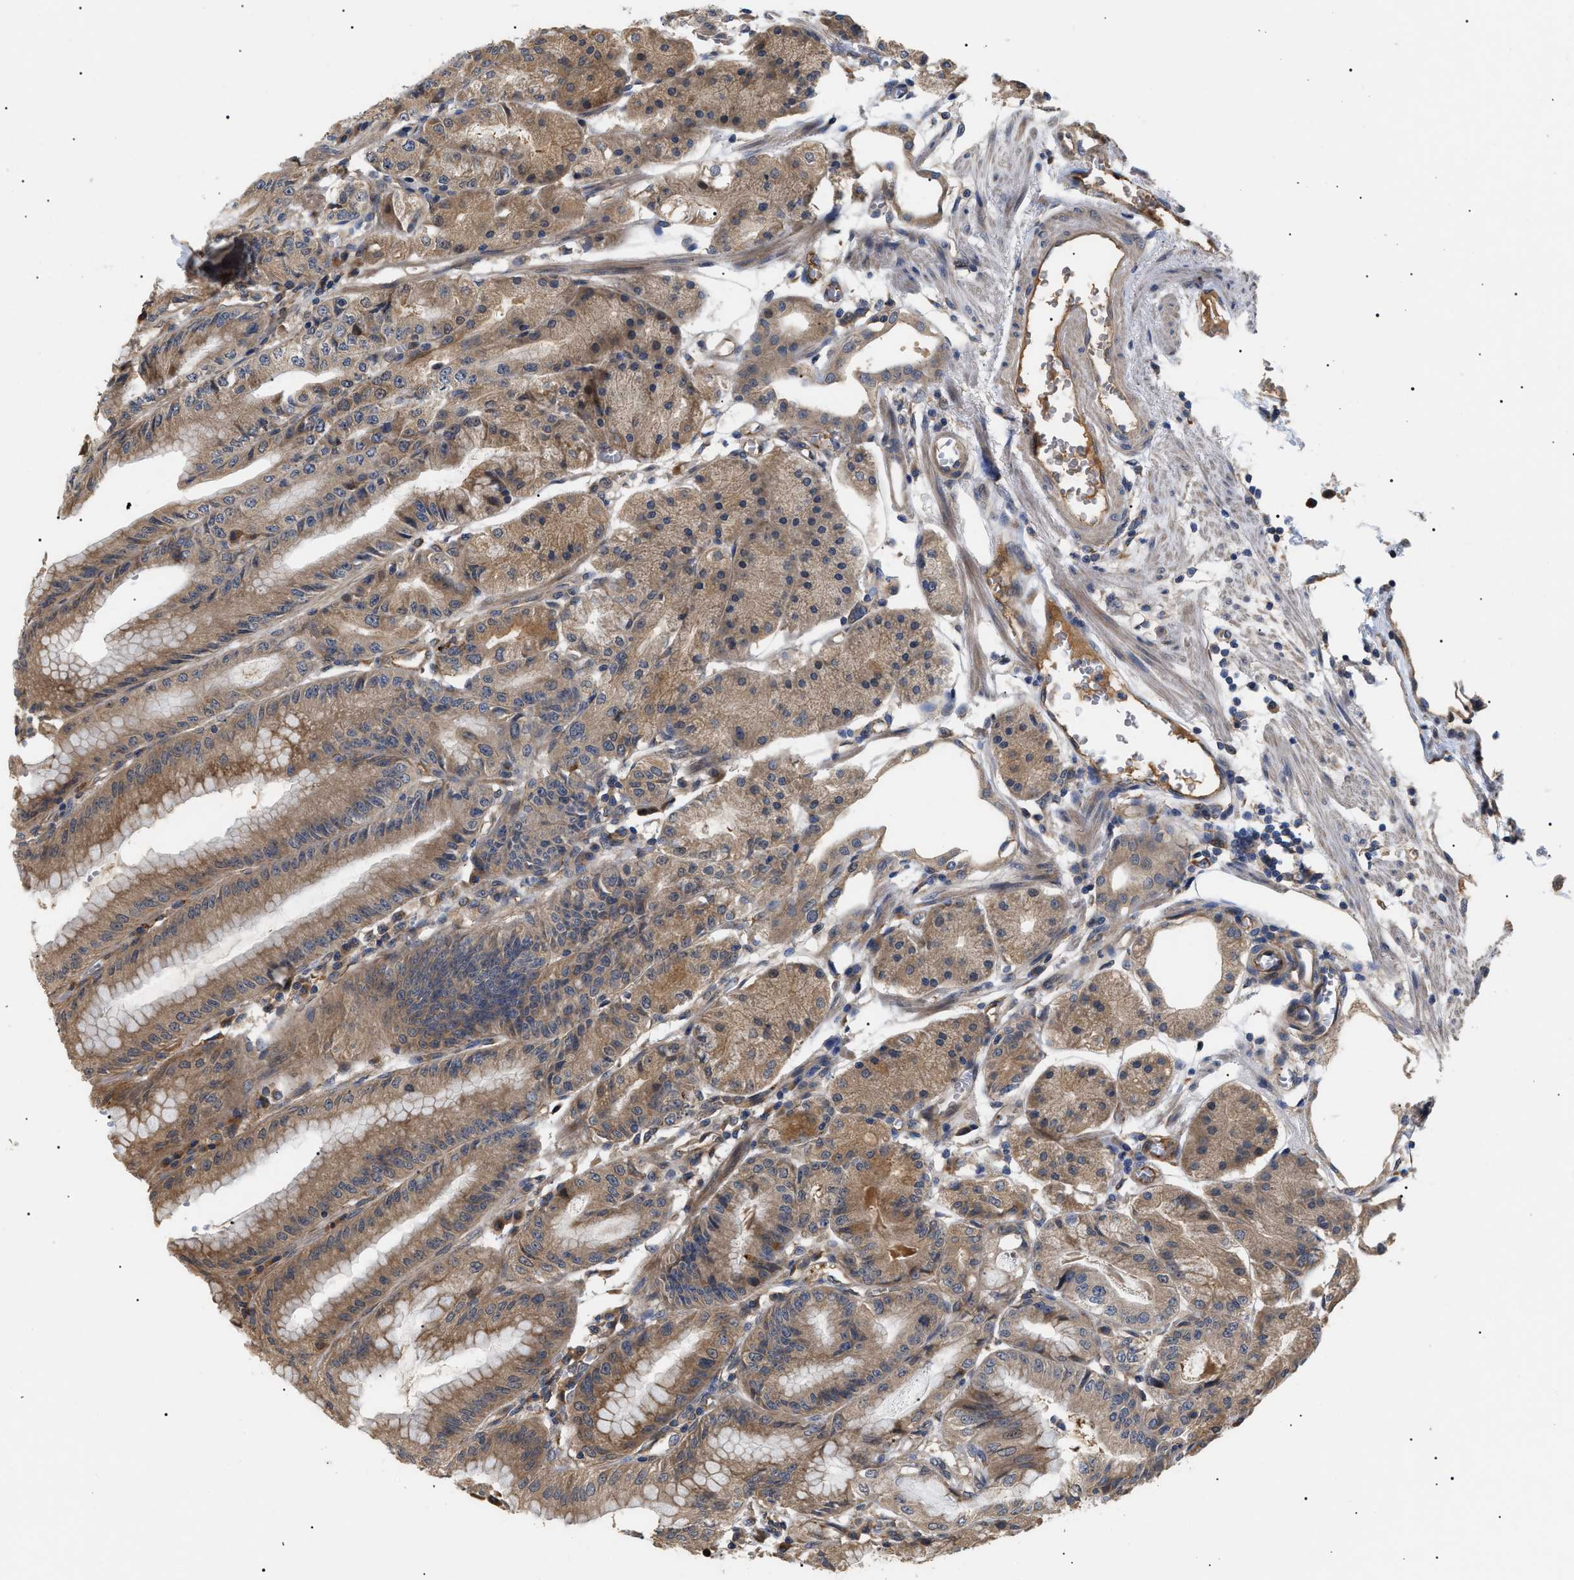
{"staining": {"intensity": "strong", "quantity": ">75%", "location": "cytoplasmic/membranous"}, "tissue": "stomach", "cell_type": "Glandular cells", "image_type": "normal", "snomed": [{"axis": "morphology", "description": "Normal tissue, NOS"}, {"axis": "topography", "description": "Stomach, lower"}], "caption": "This histopathology image reveals immunohistochemistry (IHC) staining of benign human stomach, with high strong cytoplasmic/membranous positivity in approximately >75% of glandular cells.", "gene": "ASTL", "patient": {"sex": "male", "age": 71}}